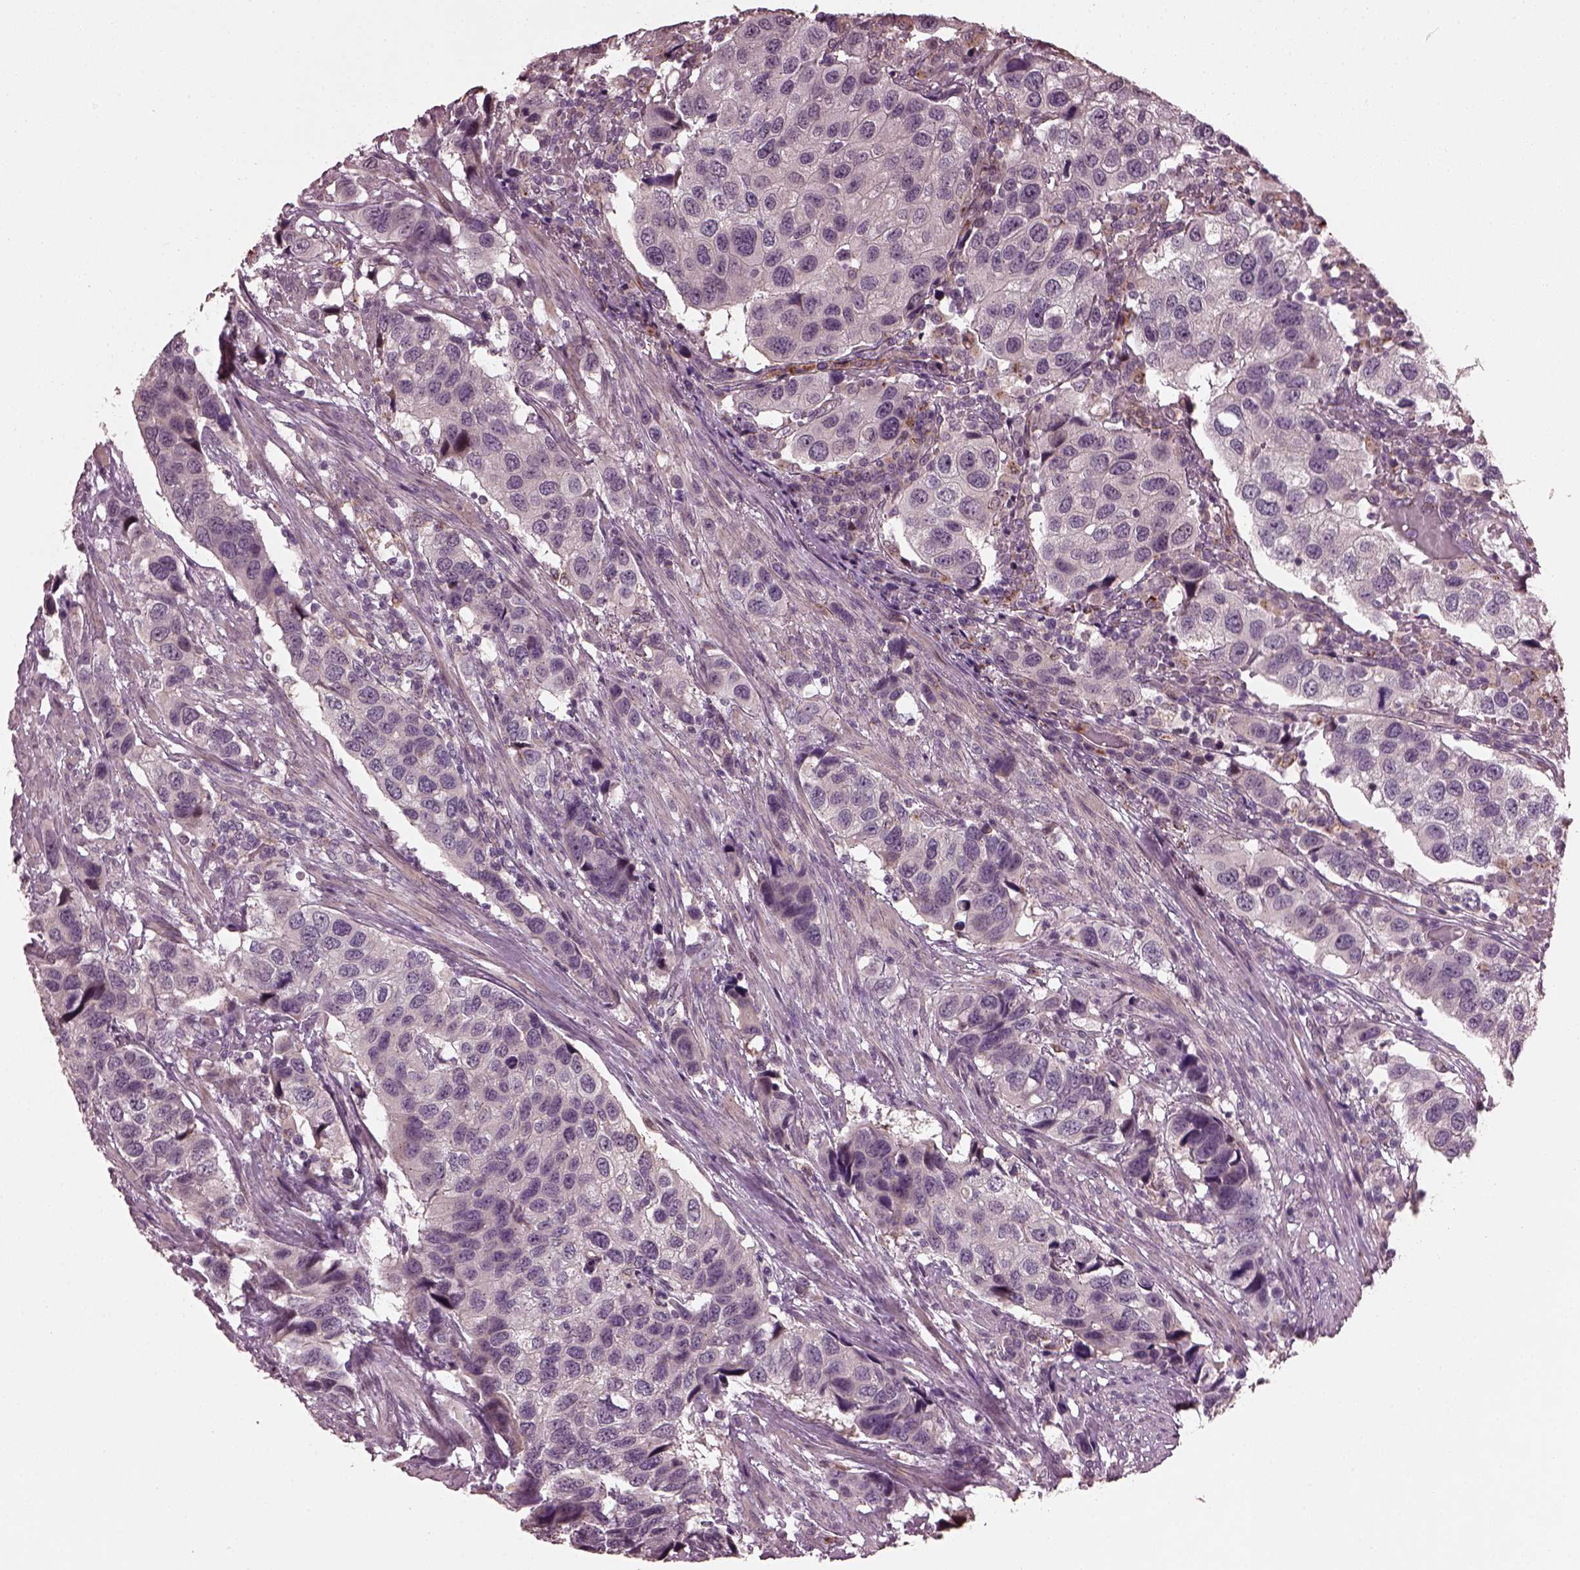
{"staining": {"intensity": "negative", "quantity": "none", "location": "none"}, "tissue": "urothelial cancer", "cell_type": "Tumor cells", "image_type": "cancer", "snomed": [{"axis": "morphology", "description": "Urothelial carcinoma, High grade"}, {"axis": "topography", "description": "Urinary bladder"}], "caption": "This is a micrograph of IHC staining of urothelial cancer, which shows no positivity in tumor cells.", "gene": "RUFY3", "patient": {"sex": "male", "age": 79}}